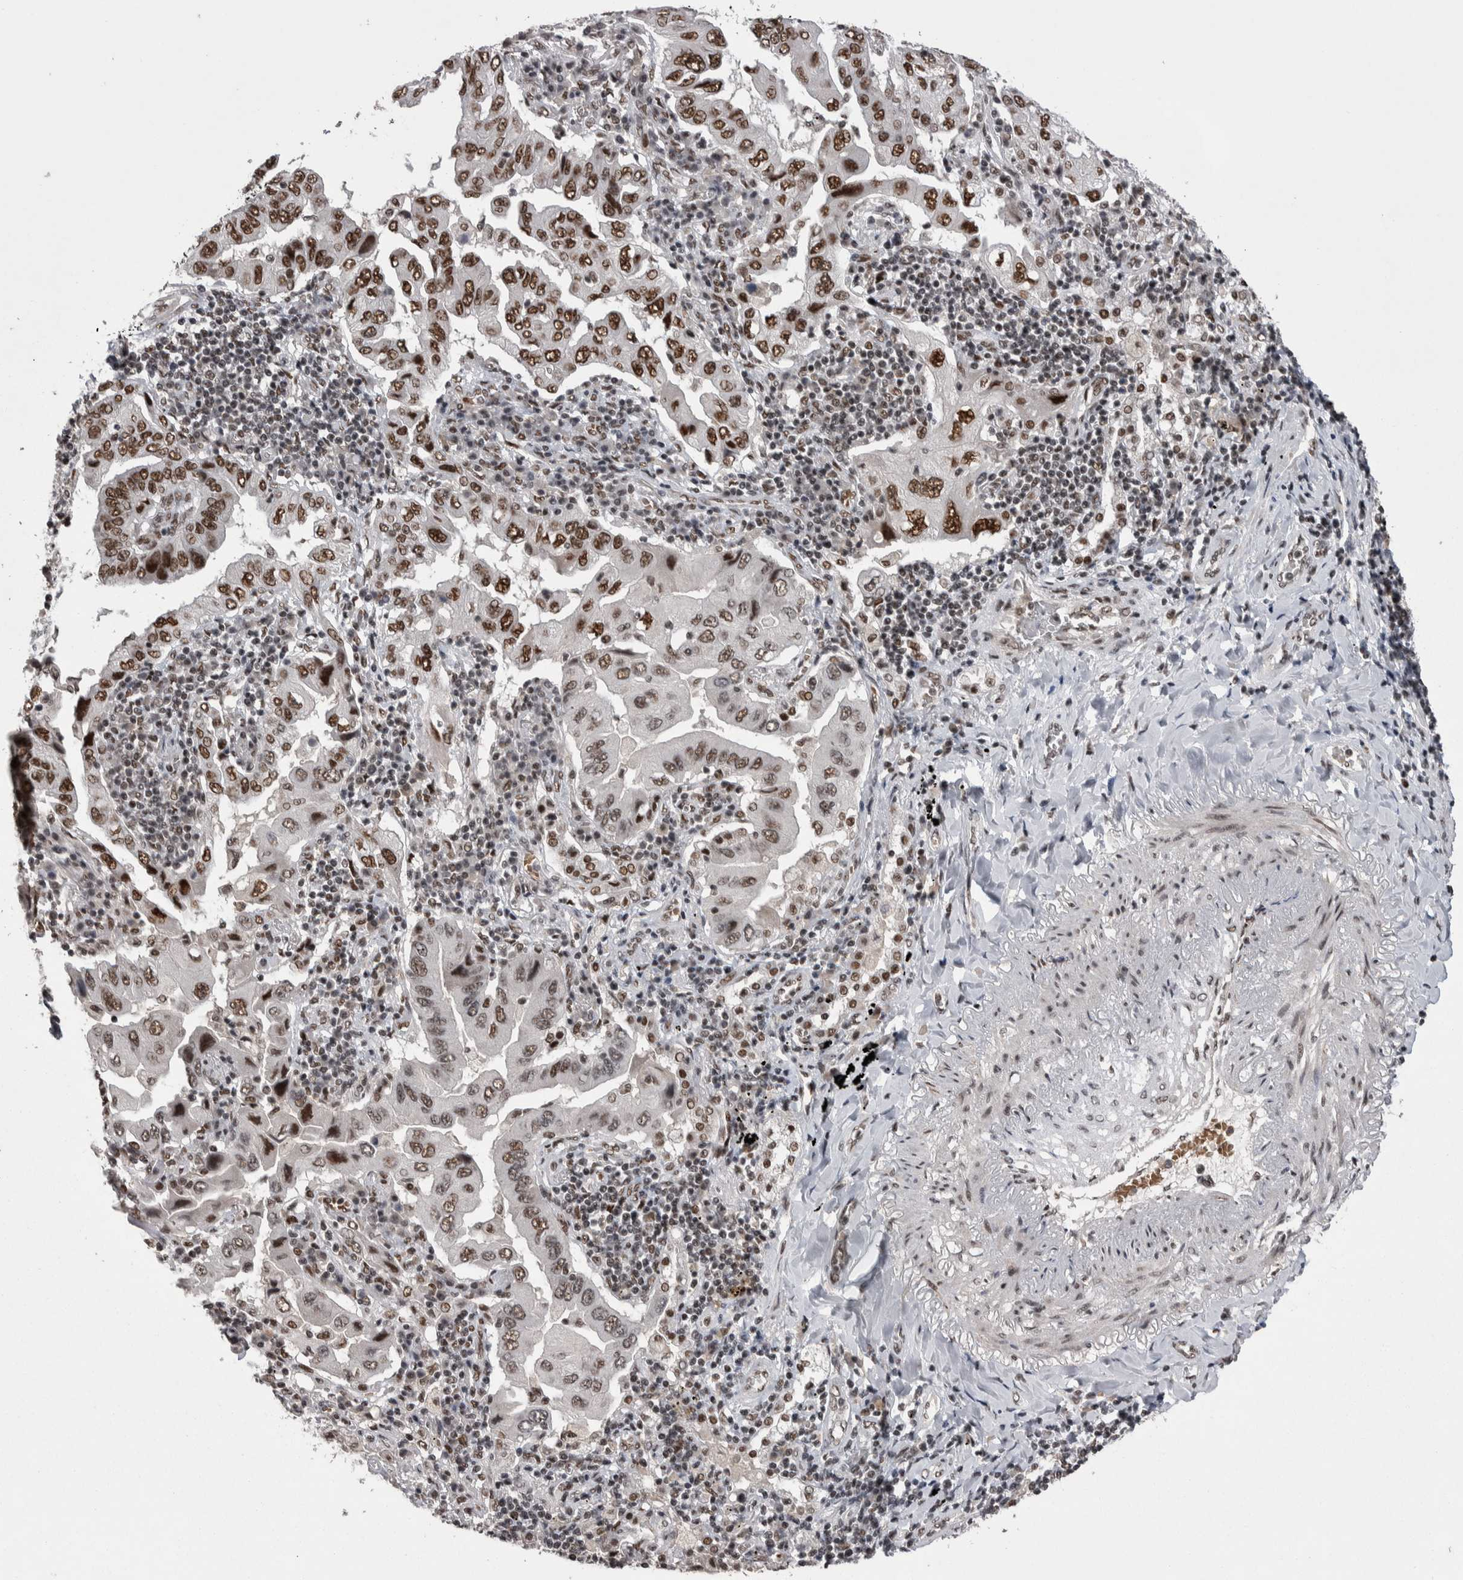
{"staining": {"intensity": "moderate", "quantity": ">75%", "location": "nuclear"}, "tissue": "lung cancer", "cell_type": "Tumor cells", "image_type": "cancer", "snomed": [{"axis": "morphology", "description": "Adenocarcinoma, NOS"}, {"axis": "topography", "description": "Lung"}], "caption": "Lung adenocarcinoma stained for a protein (brown) reveals moderate nuclear positive positivity in about >75% of tumor cells.", "gene": "DMTF1", "patient": {"sex": "female", "age": 65}}